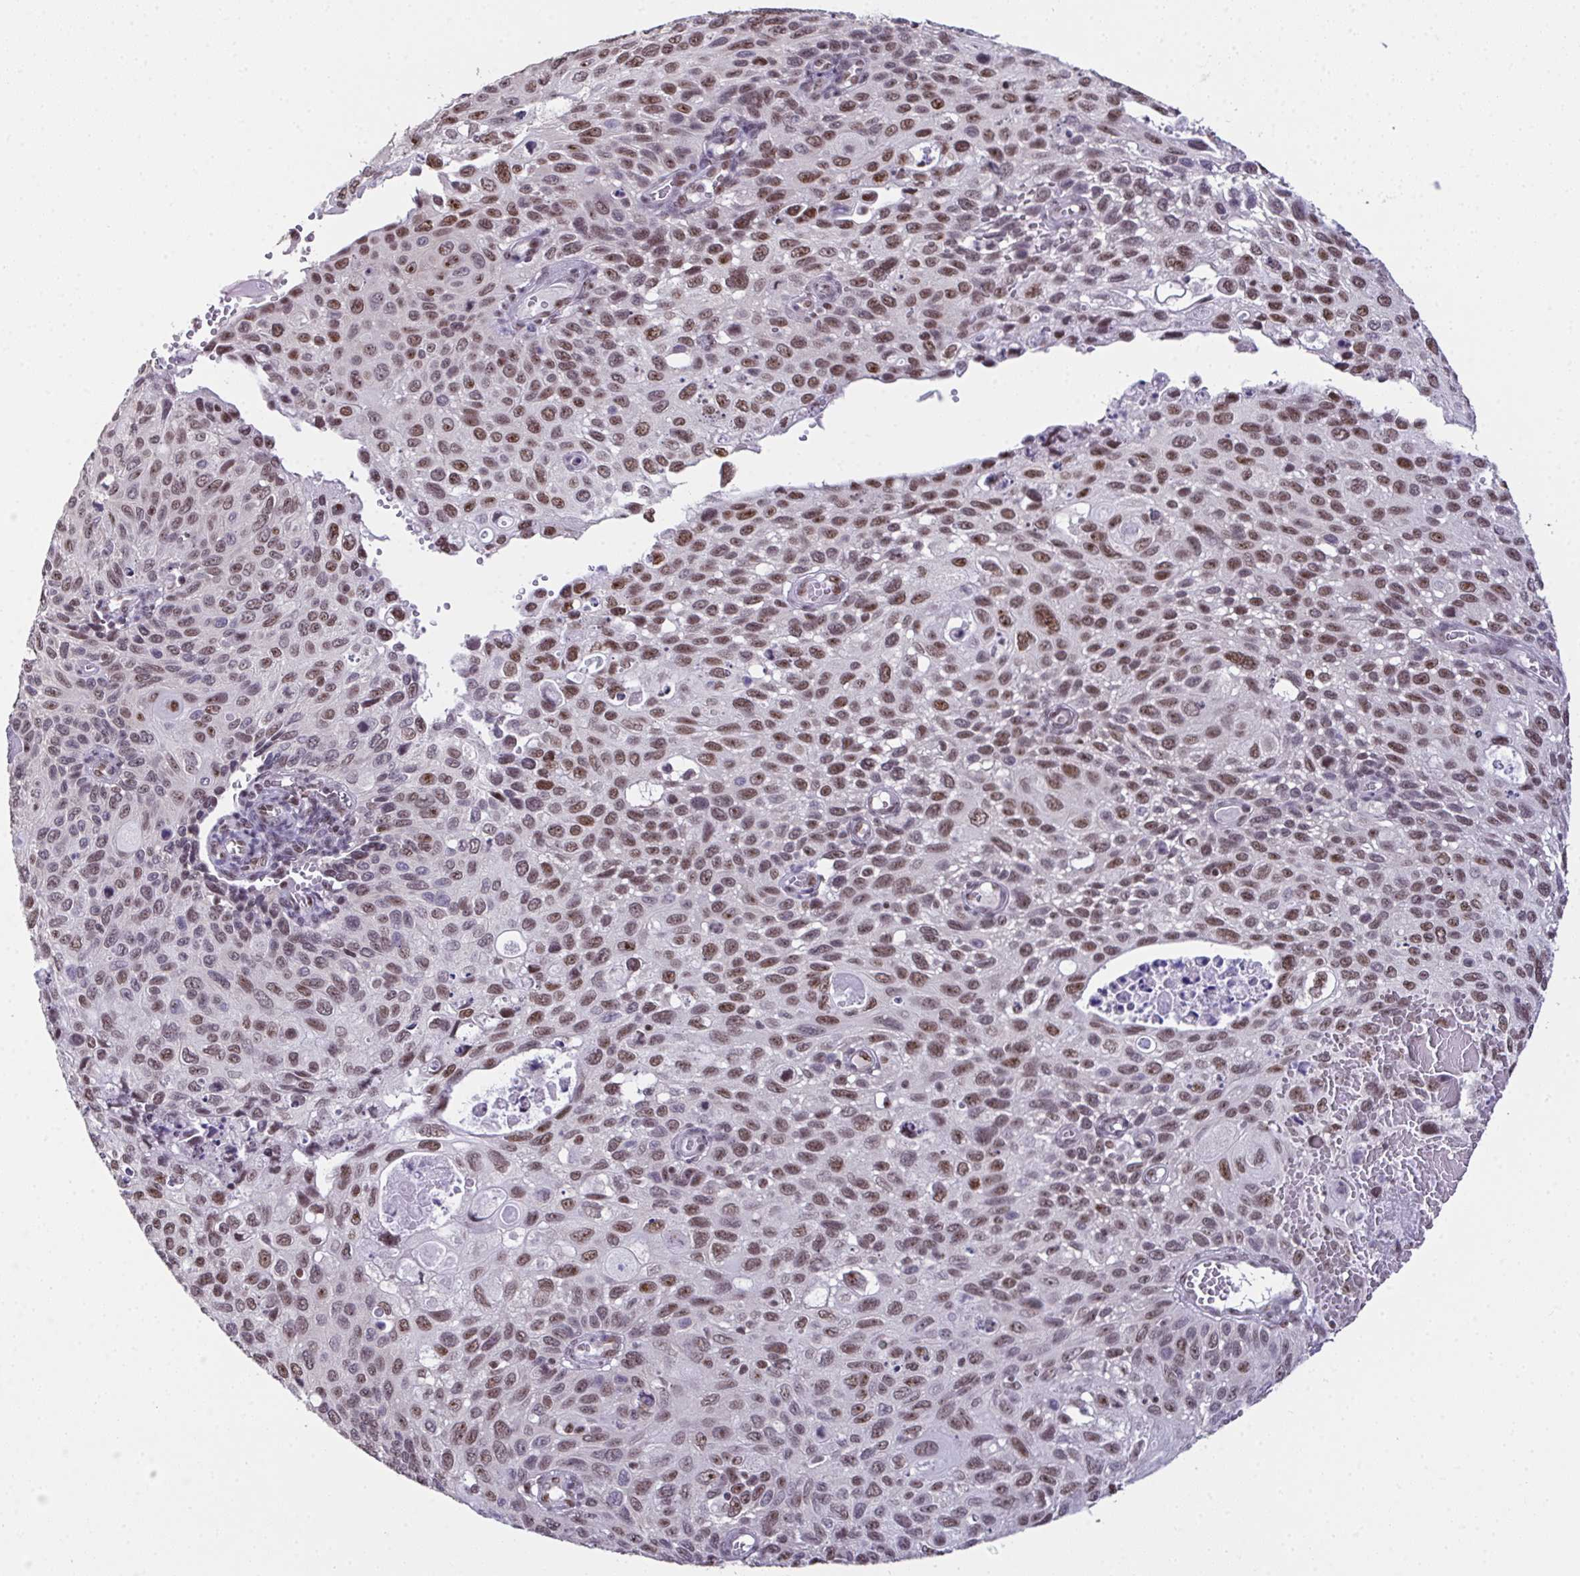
{"staining": {"intensity": "moderate", "quantity": ">75%", "location": "nuclear"}, "tissue": "cervical cancer", "cell_type": "Tumor cells", "image_type": "cancer", "snomed": [{"axis": "morphology", "description": "Squamous cell carcinoma, NOS"}, {"axis": "topography", "description": "Cervix"}], "caption": "Tumor cells display moderate nuclear expression in about >75% of cells in cervical cancer.", "gene": "ZNF800", "patient": {"sex": "female", "age": 70}}